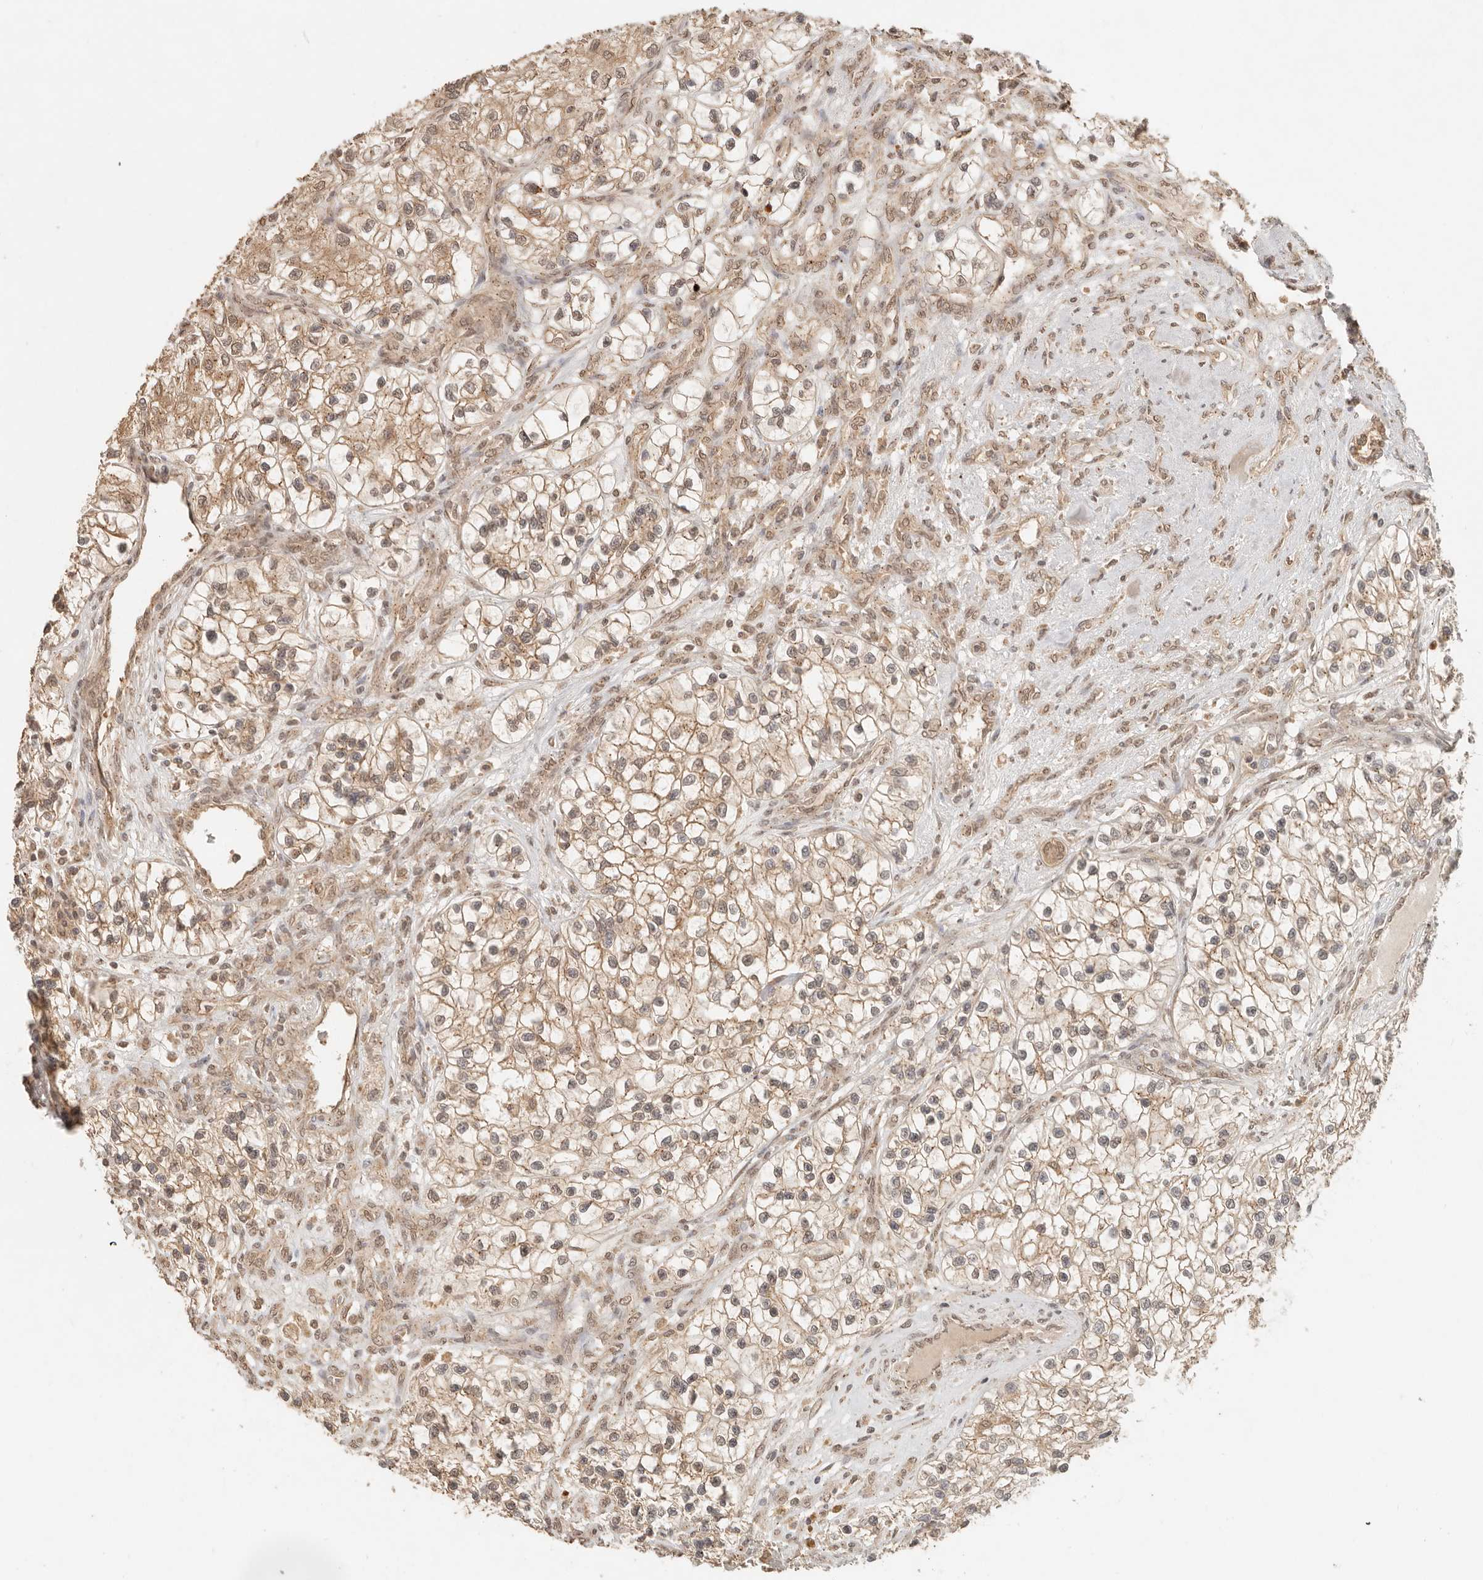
{"staining": {"intensity": "moderate", "quantity": ">75%", "location": "cytoplasmic/membranous"}, "tissue": "renal cancer", "cell_type": "Tumor cells", "image_type": "cancer", "snomed": [{"axis": "morphology", "description": "Adenocarcinoma, NOS"}, {"axis": "topography", "description": "Kidney"}], "caption": "Brown immunohistochemical staining in renal adenocarcinoma displays moderate cytoplasmic/membranous staining in about >75% of tumor cells.", "gene": "LMO4", "patient": {"sex": "female", "age": 57}}